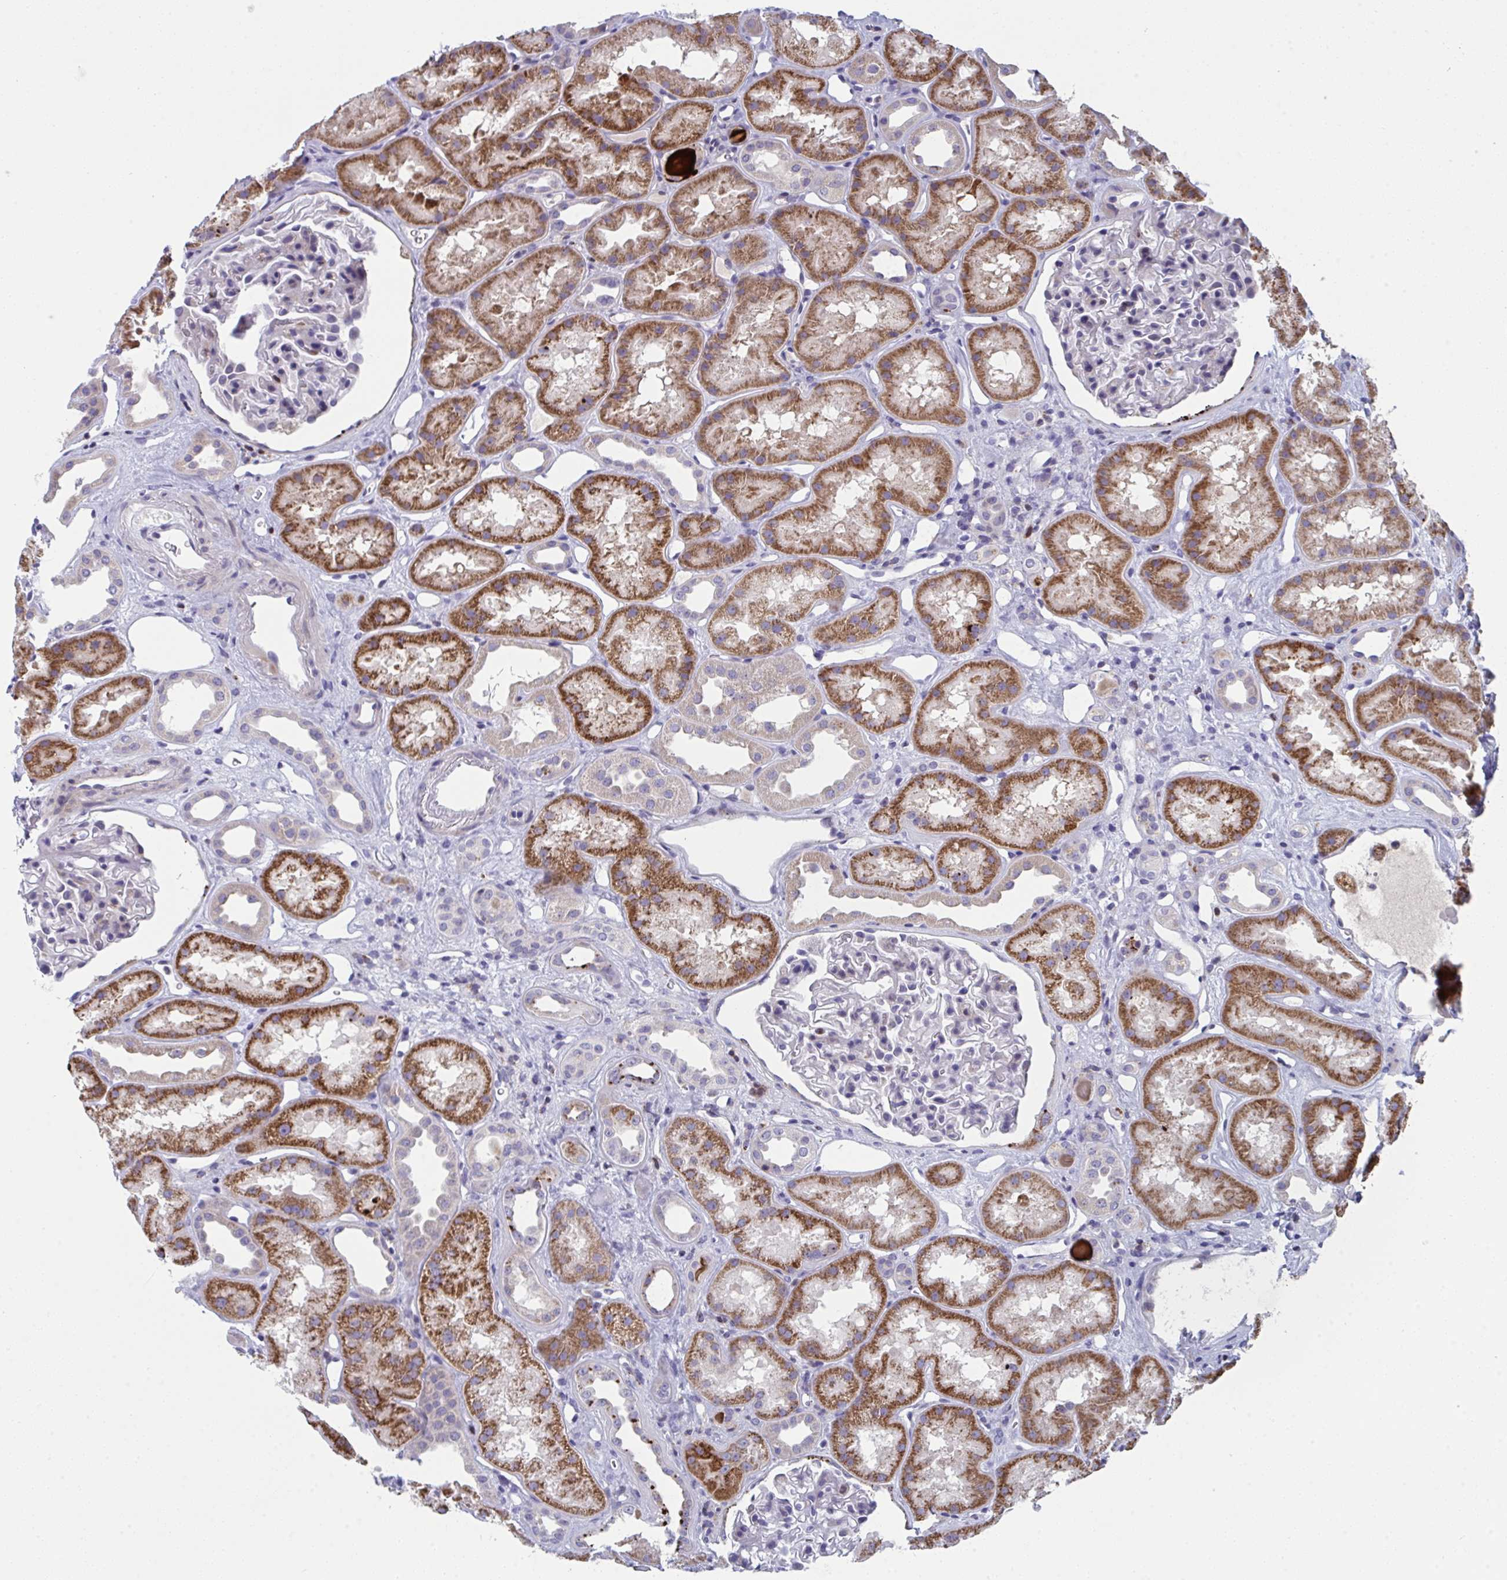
{"staining": {"intensity": "negative", "quantity": "none", "location": "none"}, "tissue": "kidney", "cell_type": "Cells in glomeruli", "image_type": "normal", "snomed": [{"axis": "morphology", "description": "Normal tissue, NOS"}, {"axis": "topography", "description": "Kidney"}], "caption": "Immunohistochemistry (IHC) of unremarkable kidney shows no expression in cells in glomeruli.", "gene": "AOC2", "patient": {"sex": "male", "age": 61}}